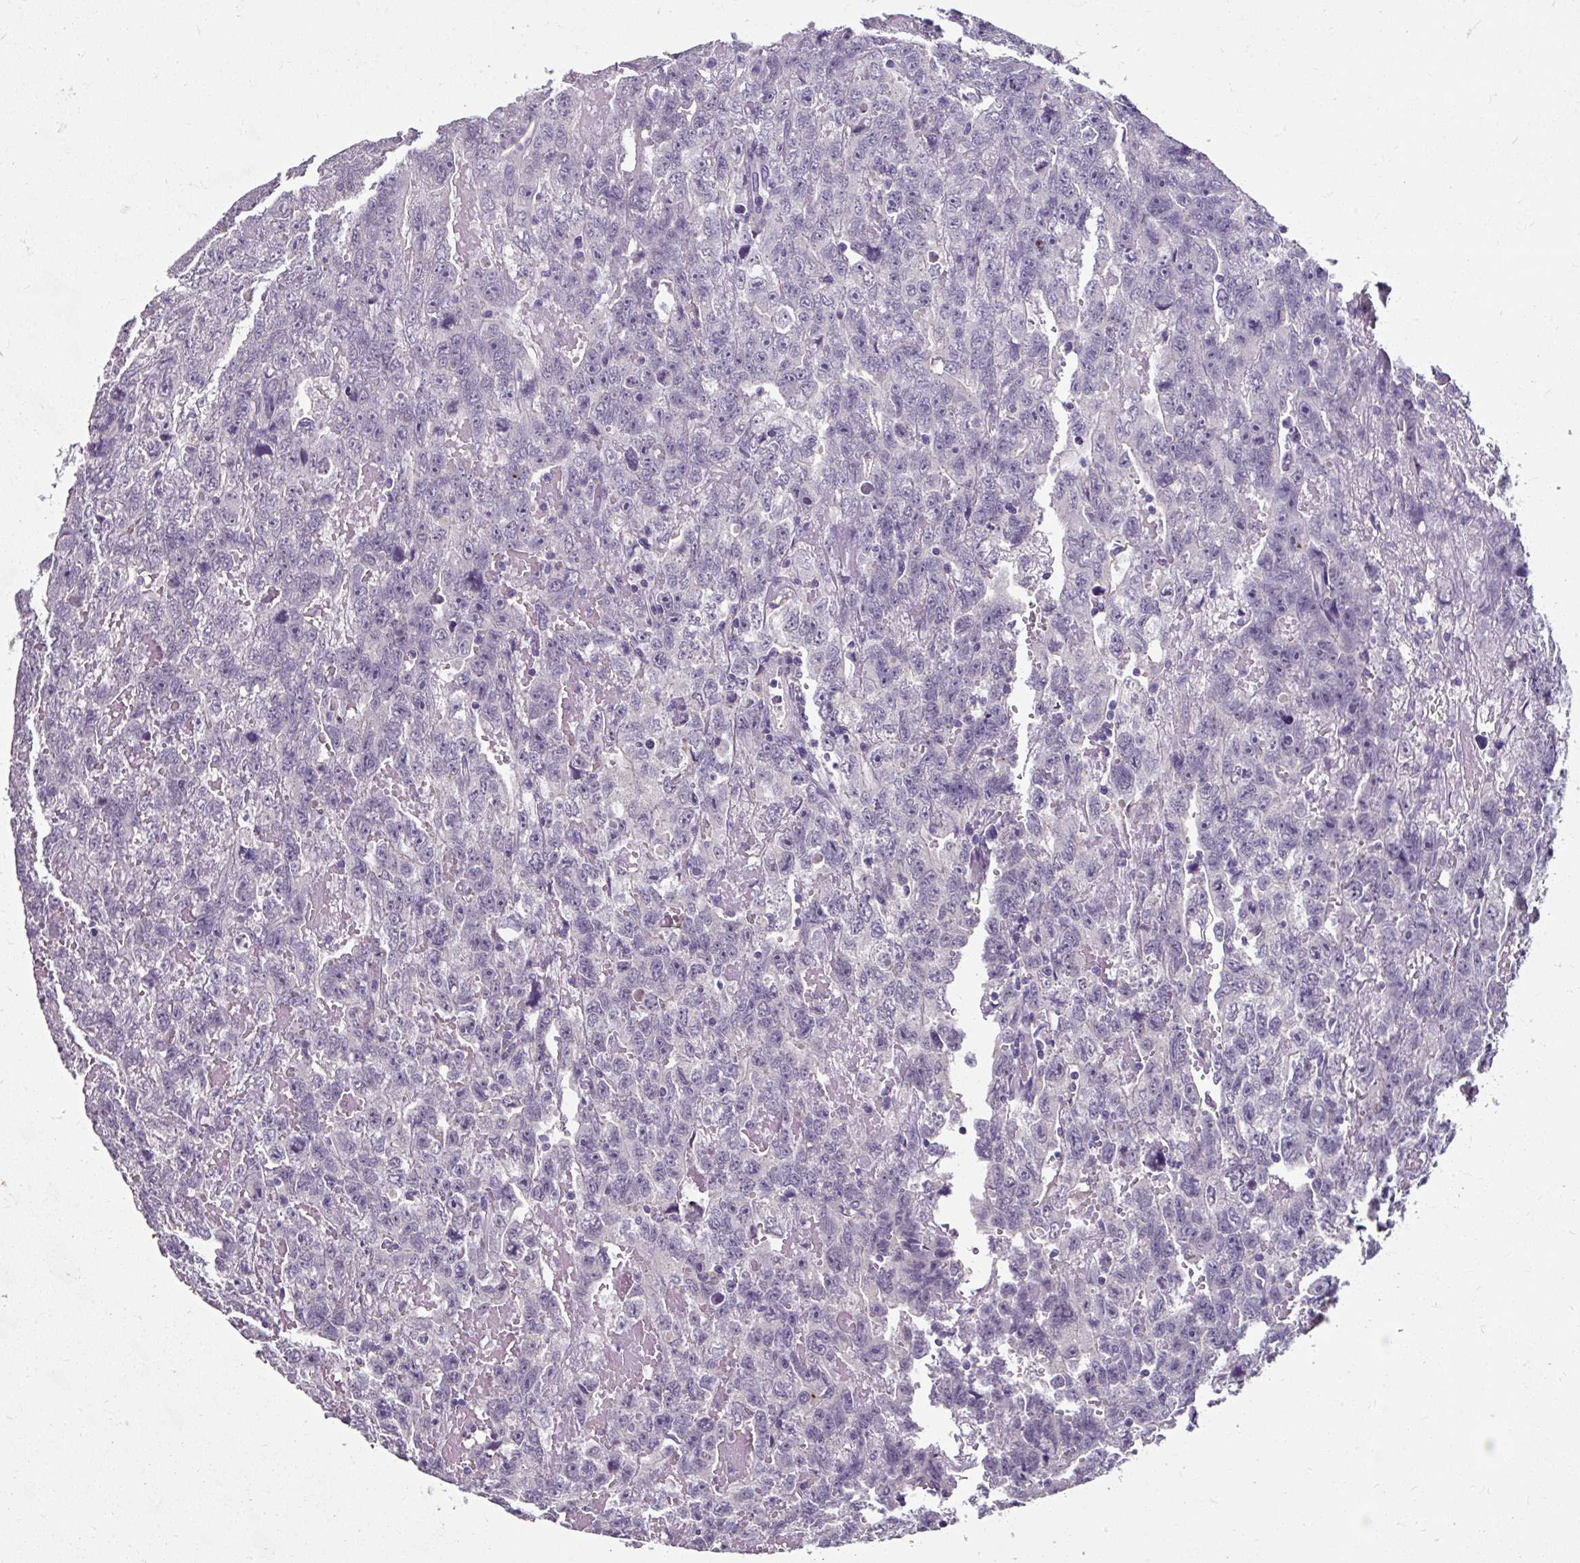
{"staining": {"intensity": "negative", "quantity": "none", "location": "none"}, "tissue": "testis cancer", "cell_type": "Tumor cells", "image_type": "cancer", "snomed": [{"axis": "morphology", "description": "Carcinoma, Embryonal, NOS"}, {"axis": "topography", "description": "Testis"}], "caption": "This is an immunohistochemistry micrograph of human testis embryonal carcinoma. There is no positivity in tumor cells.", "gene": "KLHL24", "patient": {"sex": "male", "age": 45}}